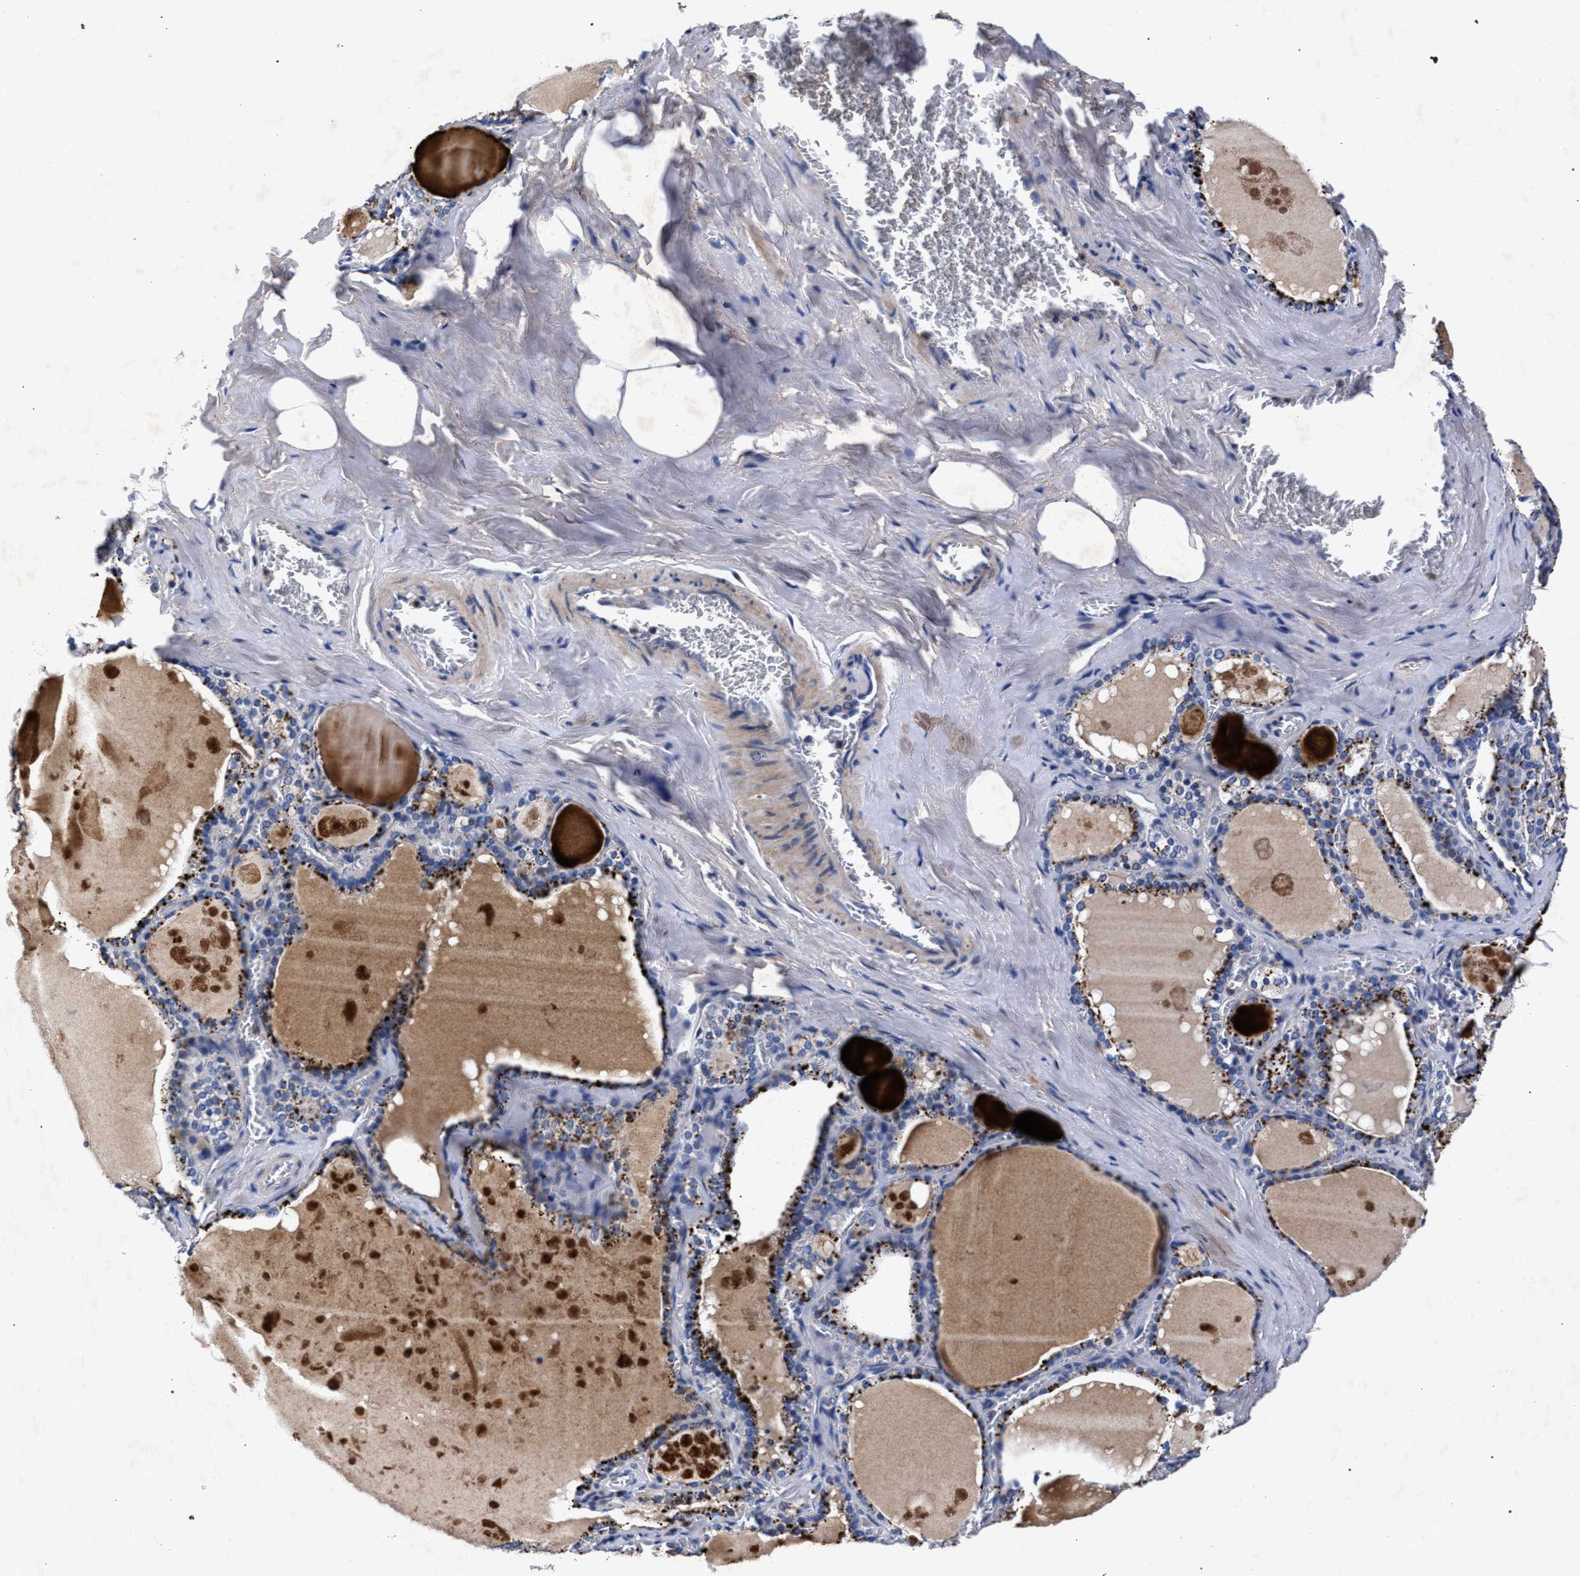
{"staining": {"intensity": "moderate", "quantity": "25%-75%", "location": "cytoplasmic/membranous"}, "tissue": "thyroid gland", "cell_type": "Glandular cells", "image_type": "normal", "snomed": [{"axis": "morphology", "description": "Normal tissue, NOS"}, {"axis": "topography", "description": "Thyroid gland"}], "caption": "A high-resolution histopathology image shows immunohistochemistry staining of unremarkable thyroid gland, which demonstrates moderate cytoplasmic/membranous staining in about 25%-75% of glandular cells. (Stains: DAB in brown, nuclei in blue, Microscopy: brightfield microscopy at high magnification).", "gene": "HSD17B14", "patient": {"sex": "male", "age": 56}}